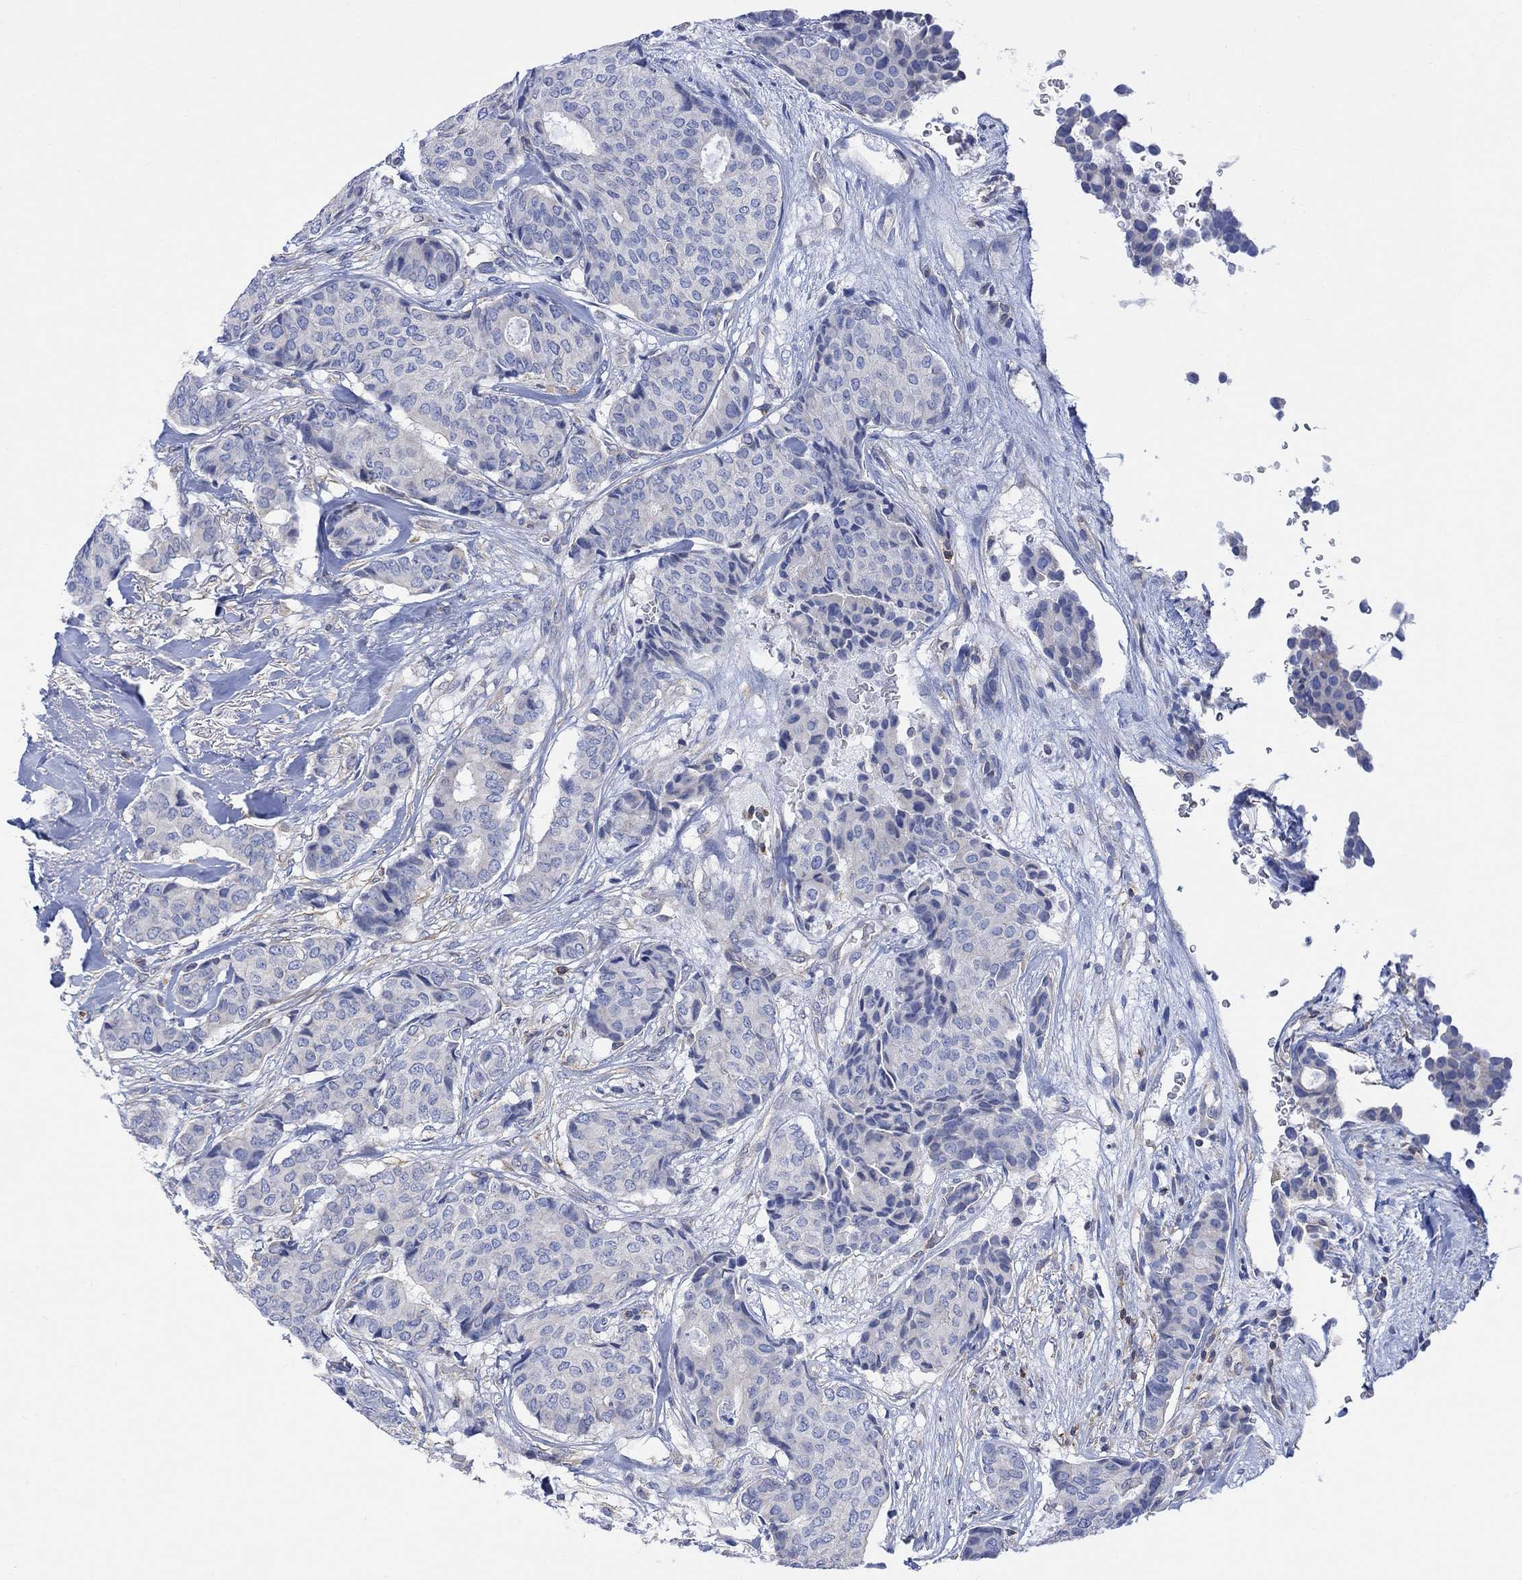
{"staining": {"intensity": "negative", "quantity": "none", "location": "none"}, "tissue": "breast cancer", "cell_type": "Tumor cells", "image_type": "cancer", "snomed": [{"axis": "morphology", "description": "Duct carcinoma"}, {"axis": "topography", "description": "Breast"}], "caption": "DAB immunohistochemical staining of infiltrating ductal carcinoma (breast) reveals no significant positivity in tumor cells.", "gene": "GBP5", "patient": {"sex": "female", "age": 75}}